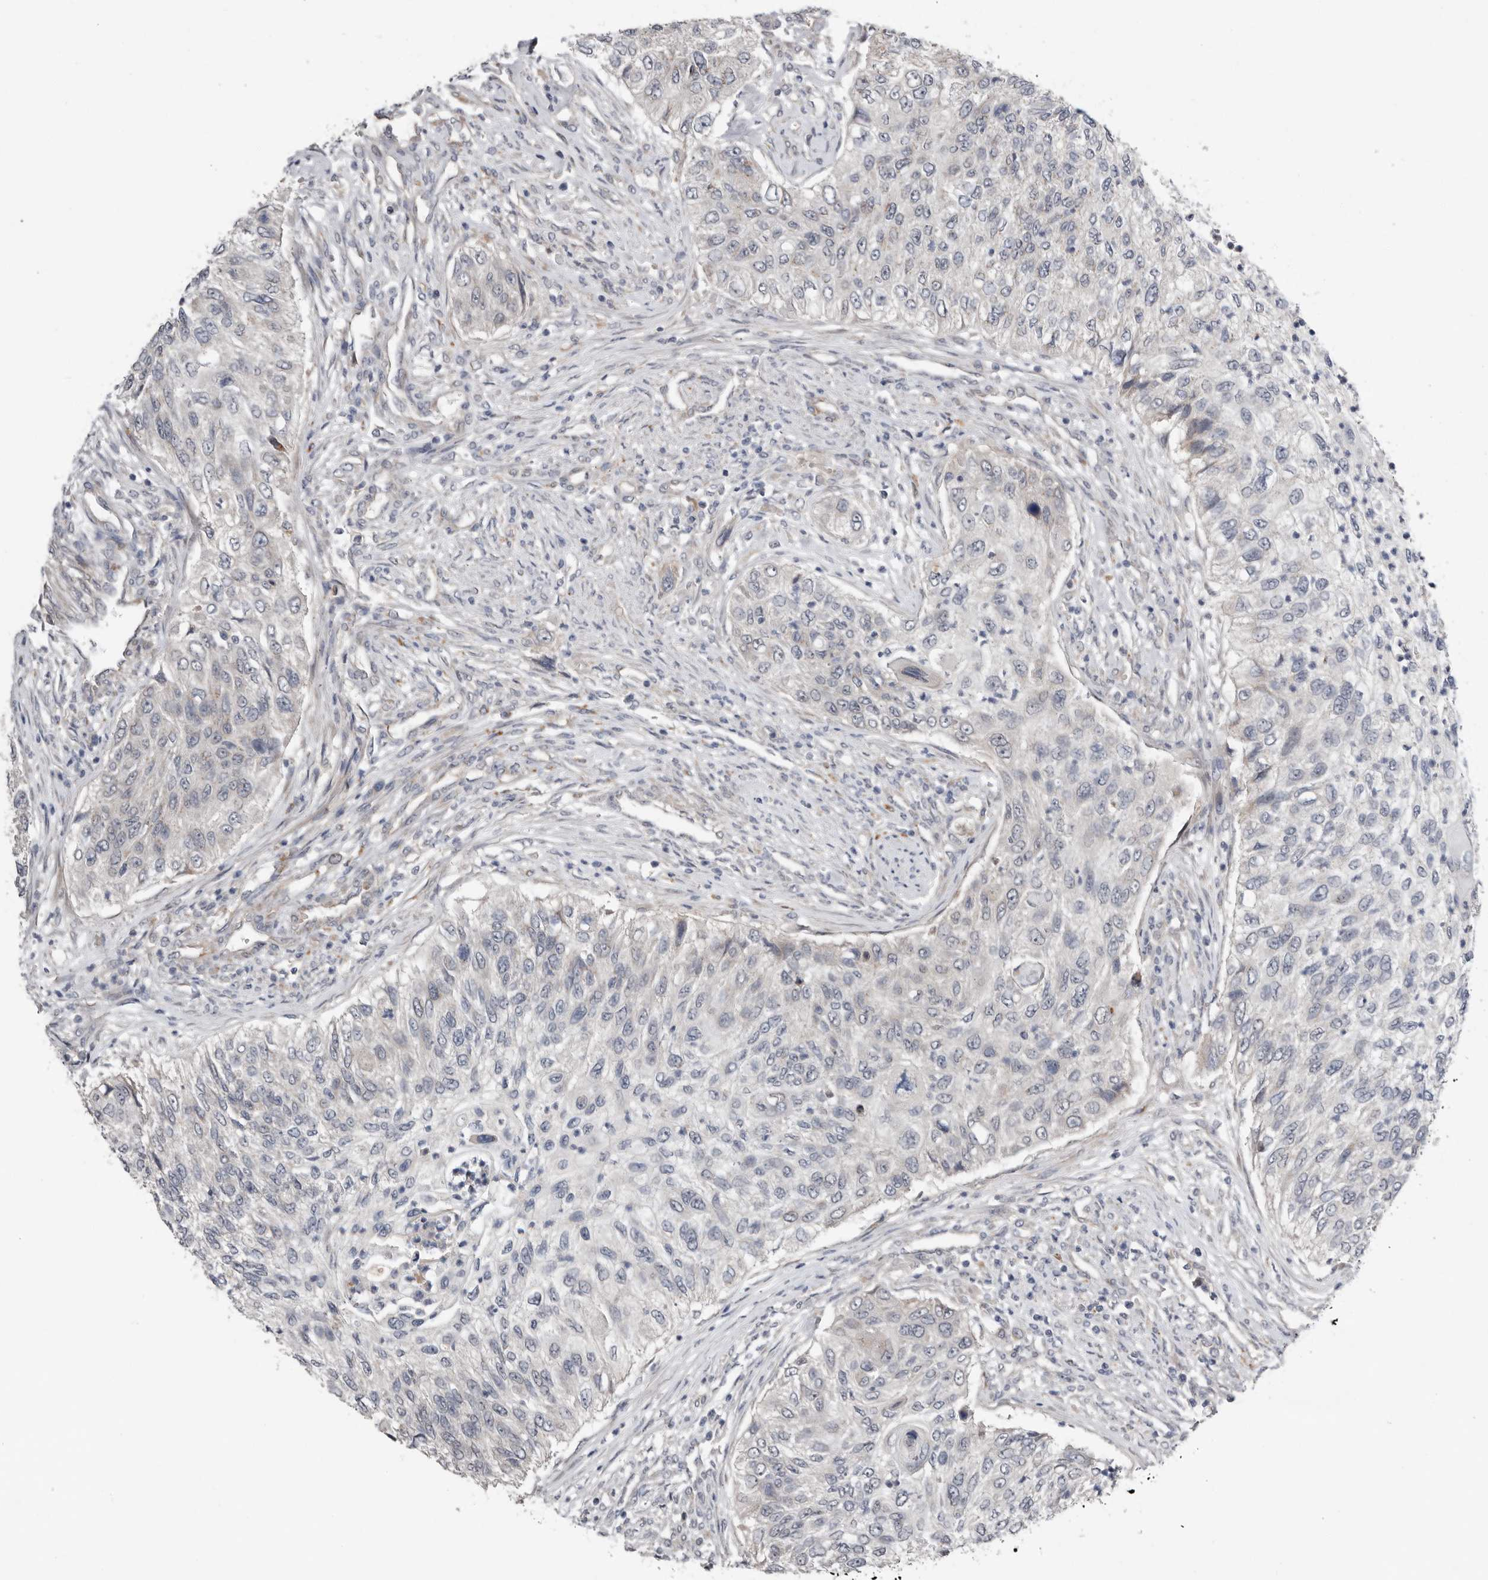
{"staining": {"intensity": "negative", "quantity": "none", "location": "none"}, "tissue": "urothelial cancer", "cell_type": "Tumor cells", "image_type": "cancer", "snomed": [{"axis": "morphology", "description": "Urothelial carcinoma, High grade"}, {"axis": "topography", "description": "Urinary bladder"}], "caption": "High power microscopy histopathology image of an immunohistochemistry (IHC) histopathology image of urothelial cancer, revealing no significant positivity in tumor cells.", "gene": "RANBP17", "patient": {"sex": "female", "age": 60}}